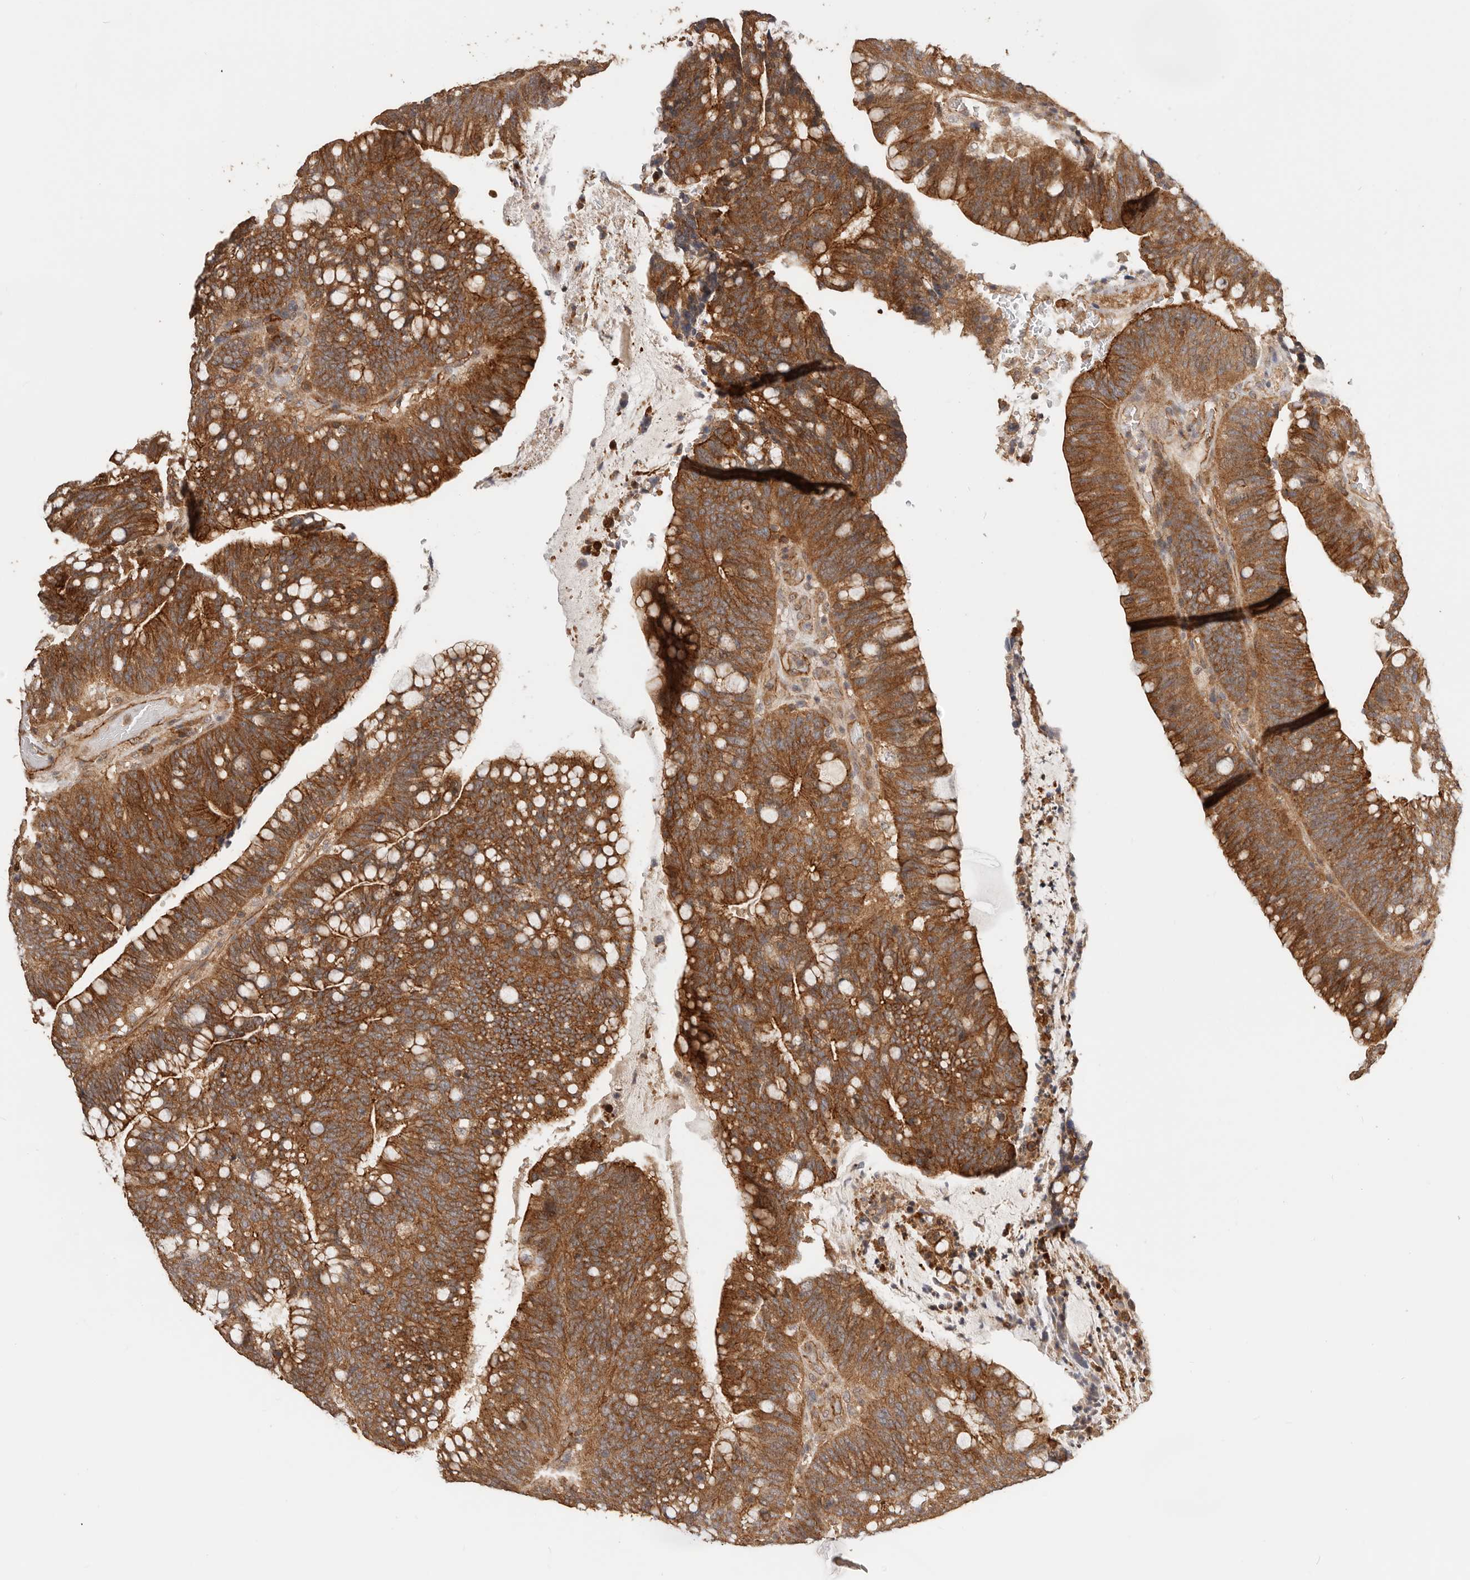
{"staining": {"intensity": "strong", "quantity": ">75%", "location": "cytoplasmic/membranous"}, "tissue": "colorectal cancer", "cell_type": "Tumor cells", "image_type": "cancer", "snomed": [{"axis": "morphology", "description": "Adenocarcinoma, NOS"}, {"axis": "topography", "description": "Colon"}], "caption": "Tumor cells exhibit high levels of strong cytoplasmic/membranous positivity in about >75% of cells in human colorectal cancer. The staining is performed using DAB brown chromogen to label protein expression. The nuclei are counter-stained blue using hematoxylin.", "gene": "AFDN", "patient": {"sex": "female", "age": 66}}